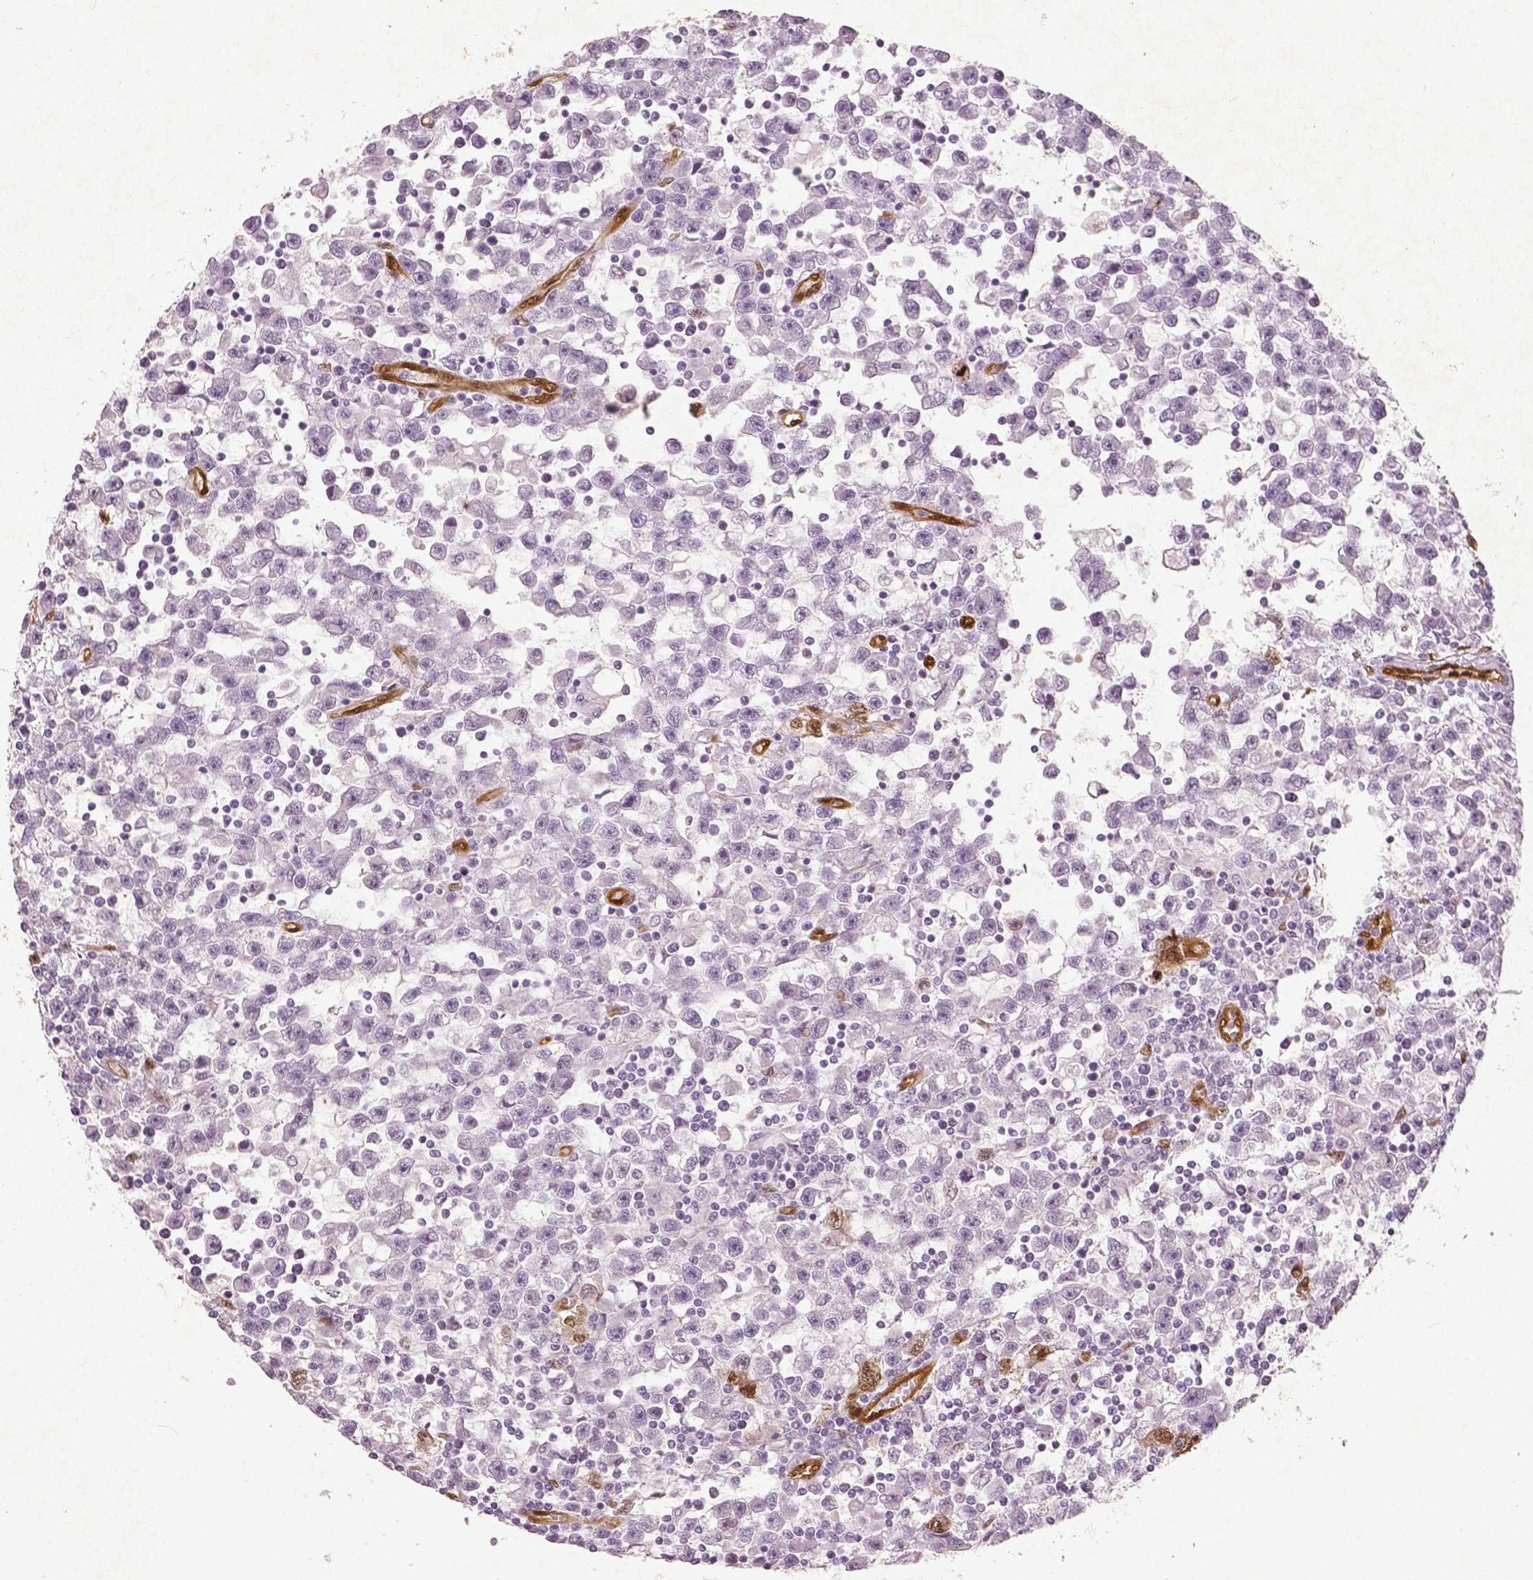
{"staining": {"intensity": "negative", "quantity": "none", "location": "none"}, "tissue": "testis cancer", "cell_type": "Tumor cells", "image_type": "cancer", "snomed": [{"axis": "morphology", "description": "Seminoma, NOS"}, {"axis": "topography", "description": "Testis"}], "caption": "High magnification brightfield microscopy of testis cancer stained with DAB (brown) and counterstained with hematoxylin (blue): tumor cells show no significant staining.", "gene": "WWTR1", "patient": {"sex": "male", "age": 31}}